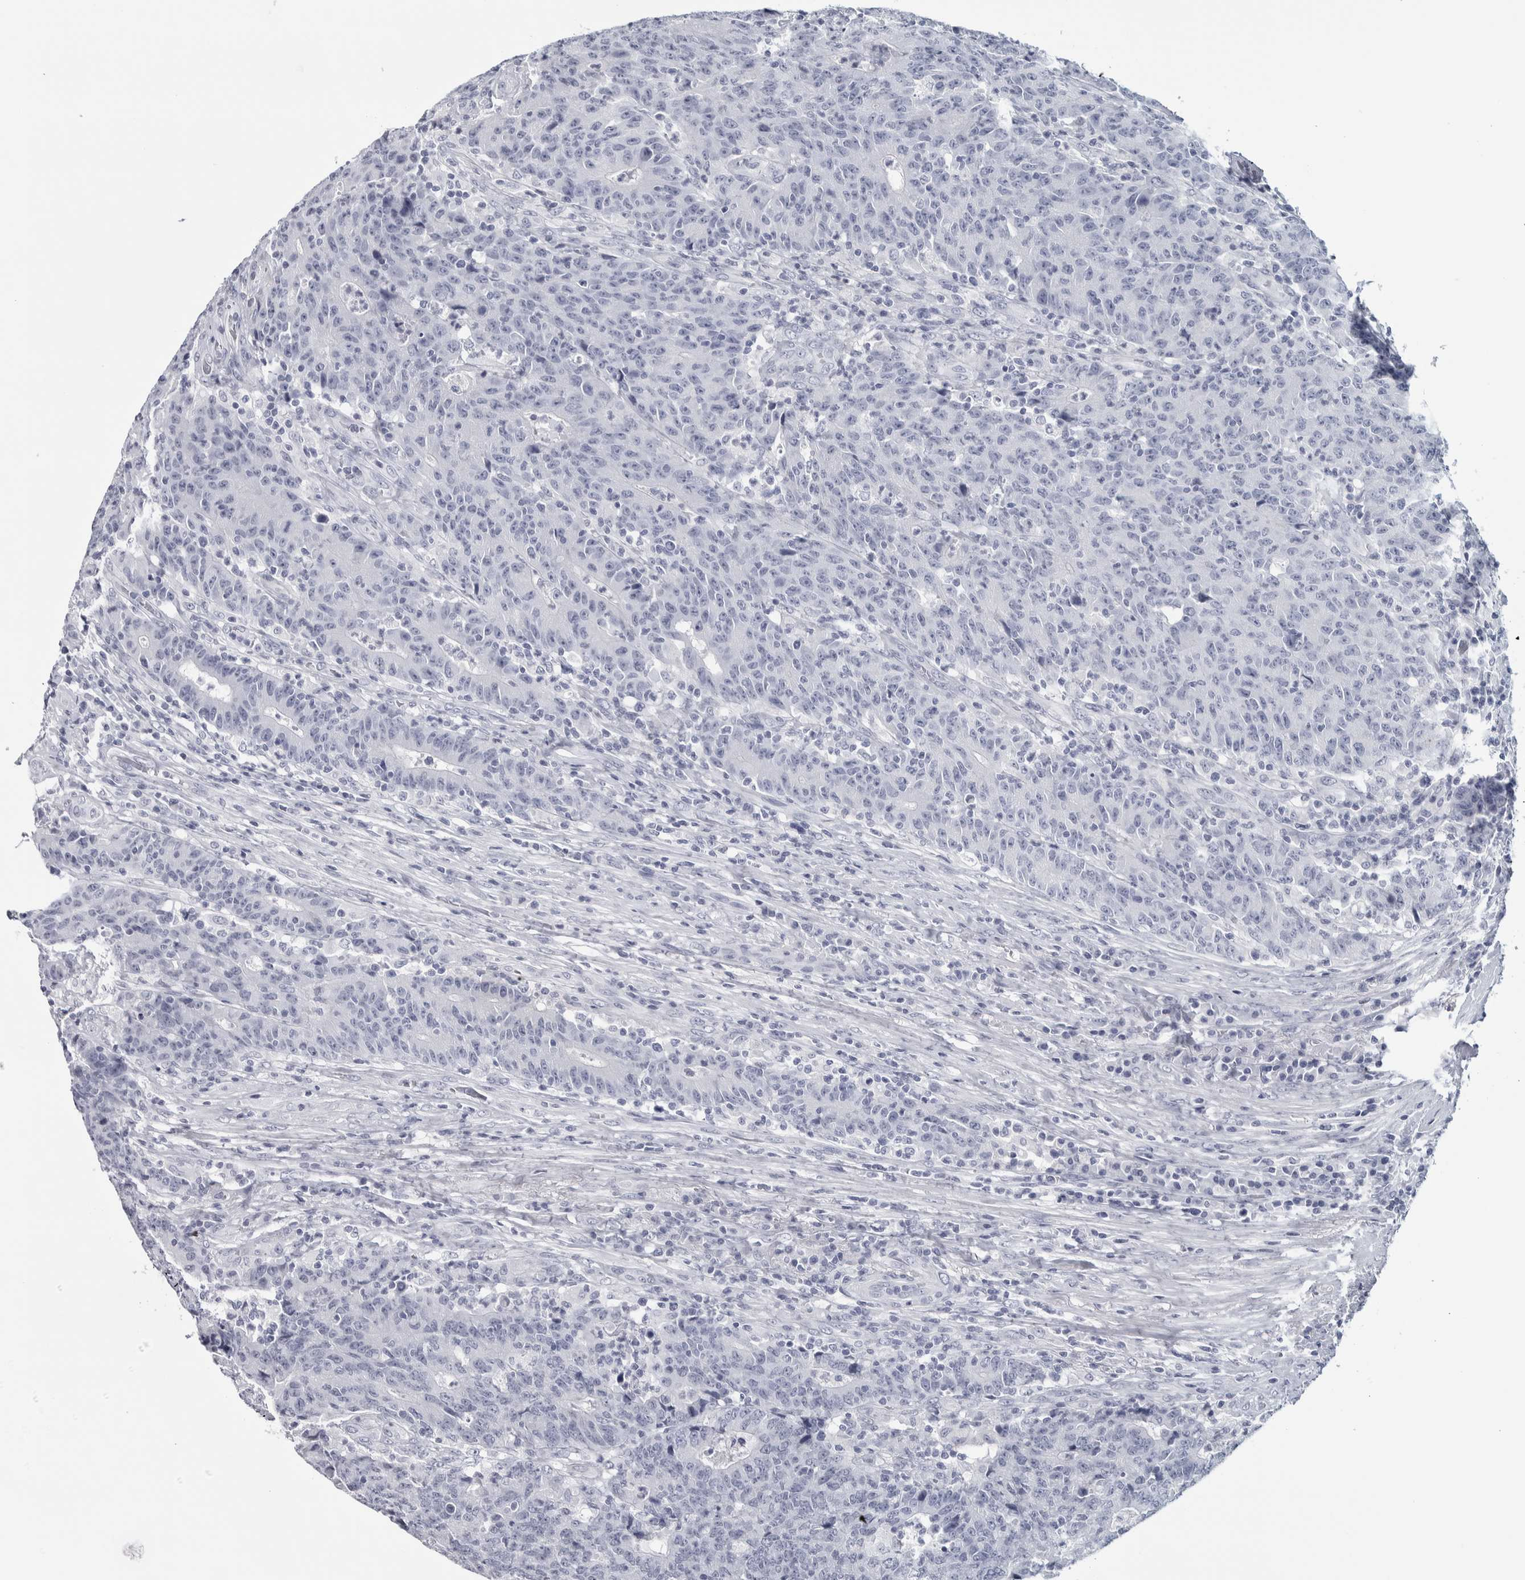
{"staining": {"intensity": "negative", "quantity": "none", "location": "none"}, "tissue": "colorectal cancer", "cell_type": "Tumor cells", "image_type": "cancer", "snomed": [{"axis": "morphology", "description": "Normal tissue, NOS"}, {"axis": "morphology", "description": "Adenocarcinoma, NOS"}, {"axis": "topography", "description": "Colon"}], "caption": "This is a micrograph of IHC staining of colorectal adenocarcinoma, which shows no expression in tumor cells. (DAB immunohistochemistry (IHC) visualized using brightfield microscopy, high magnification).", "gene": "NECAB1", "patient": {"sex": "female", "age": 75}}